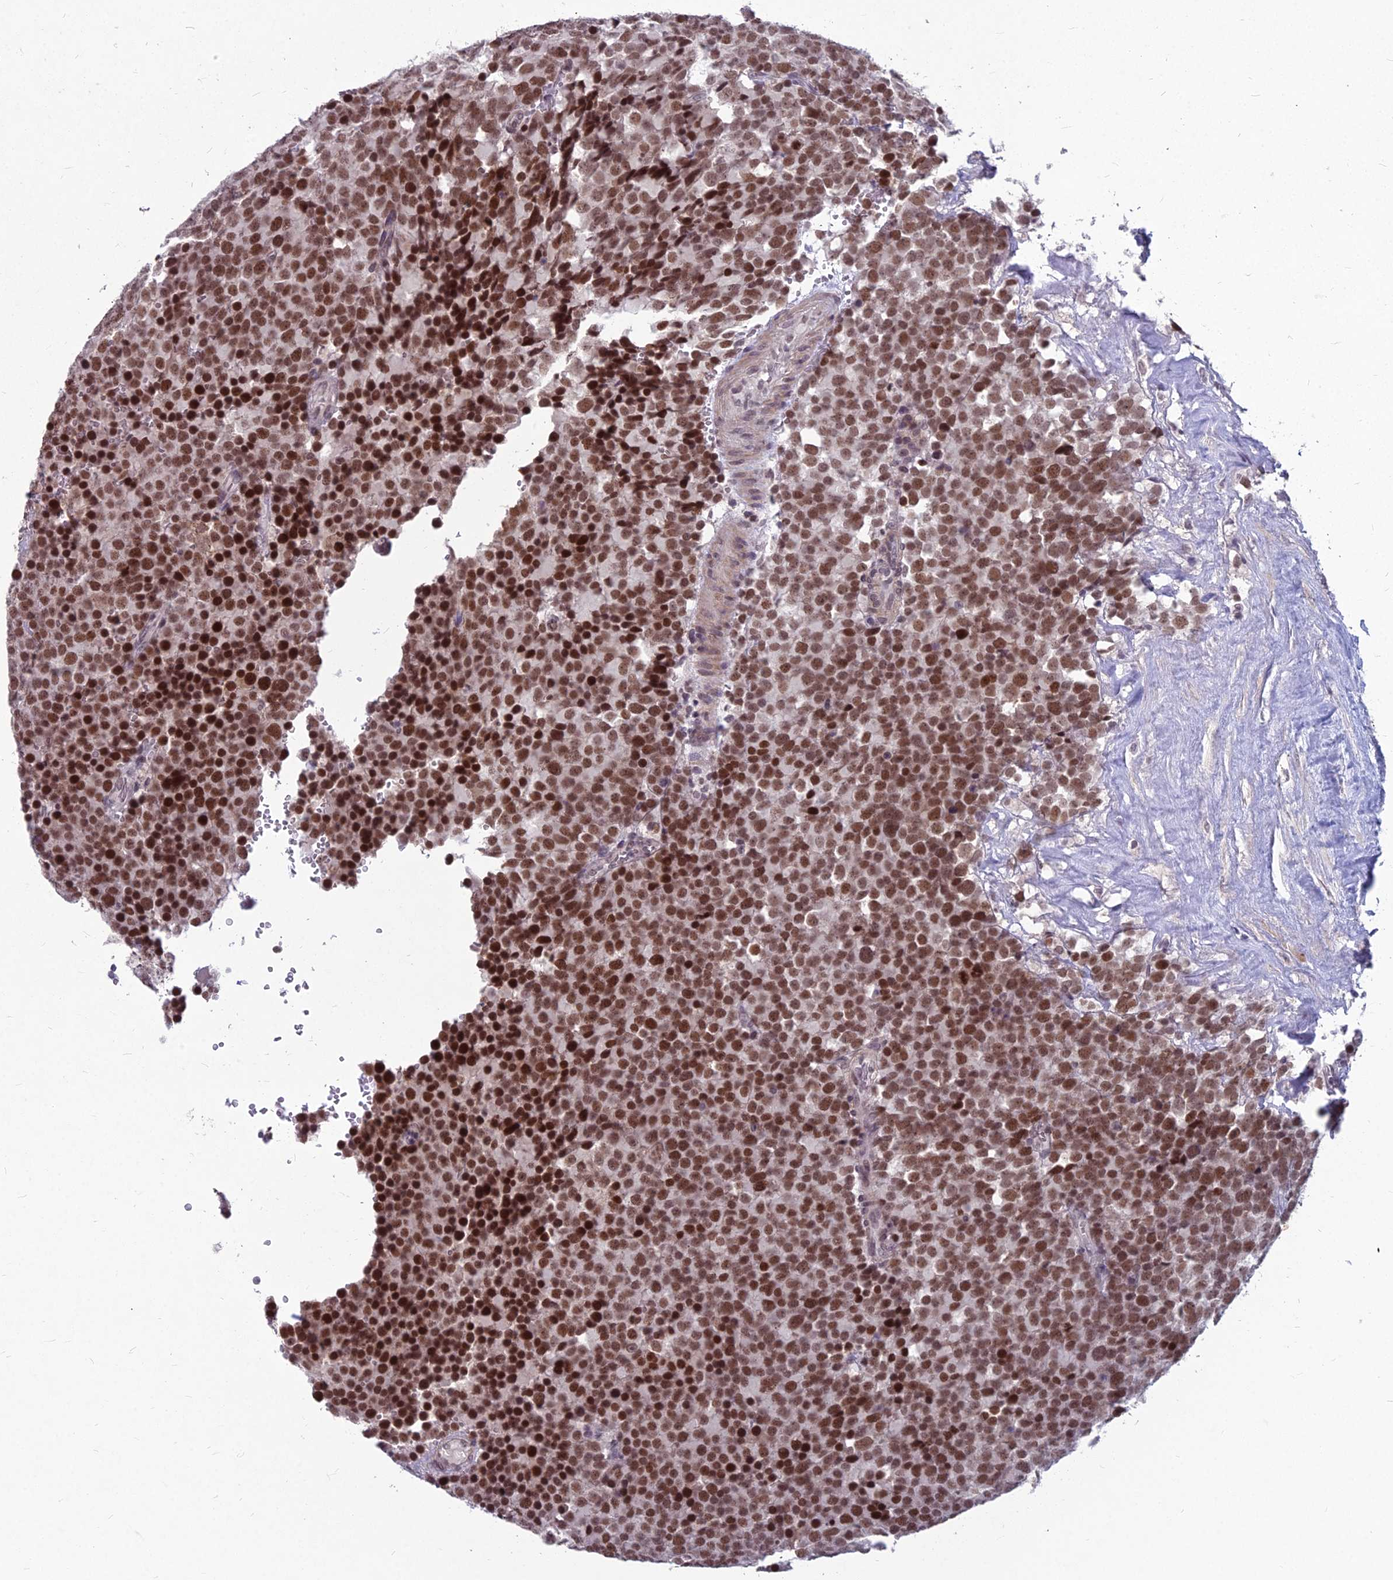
{"staining": {"intensity": "strong", "quantity": ">75%", "location": "nuclear"}, "tissue": "testis cancer", "cell_type": "Tumor cells", "image_type": "cancer", "snomed": [{"axis": "morphology", "description": "Seminoma, NOS"}, {"axis": "topography", "description": "Testis"}], "caption": "Brown immunohistochemical staining in human testis cancer (seminoma) shows strong nuclear staining in about >75% of tumor cells. Nuclei are stained in blue.", "gene": "KAT7", "patient": {"sex": "male", "age": 71}}